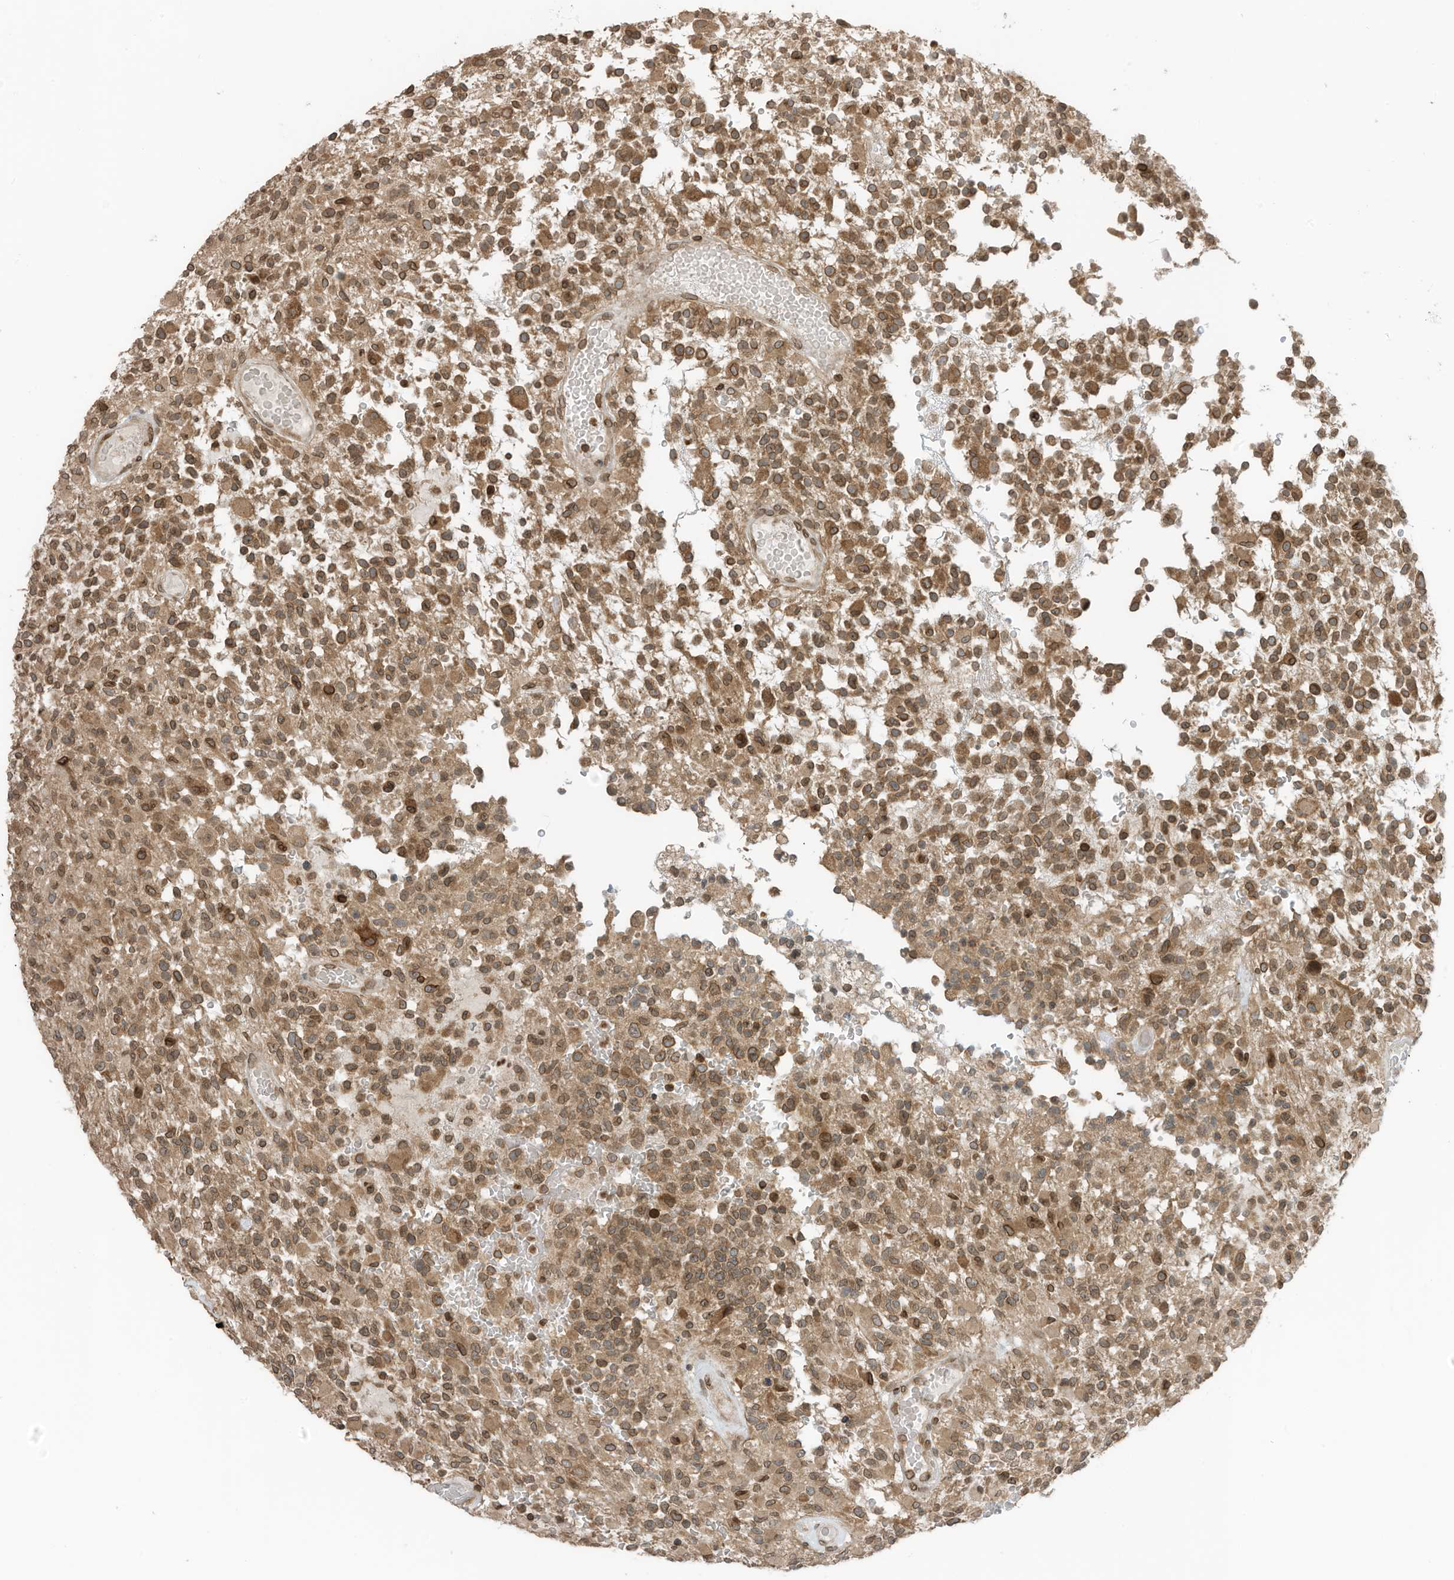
{"staining": {"intensity": "moderate", "quantity": ">75%", "location": "cytoplasmic/membranous,nuclear"}, "tissue": "glioma", "cell_type": "Tumor cells", "image_type": "cancer", "snomed": [{"axis": "morphology", "description": "Glioma, malignant, High grade"}, {"axis": "morphology", "description": "Glioblastoma, NOS"}, {"axis": "topography", "description": "Brain"}], "caption": "The photomicrograph exhibits a brown stain indicating the presence of a protein in the cytoplasmic/membranous and nuclear of tumor cells in glioma. Nuclei are stained in blue.", "gene": "RABL3", "patient": {"sex": "male", "age": 60}}